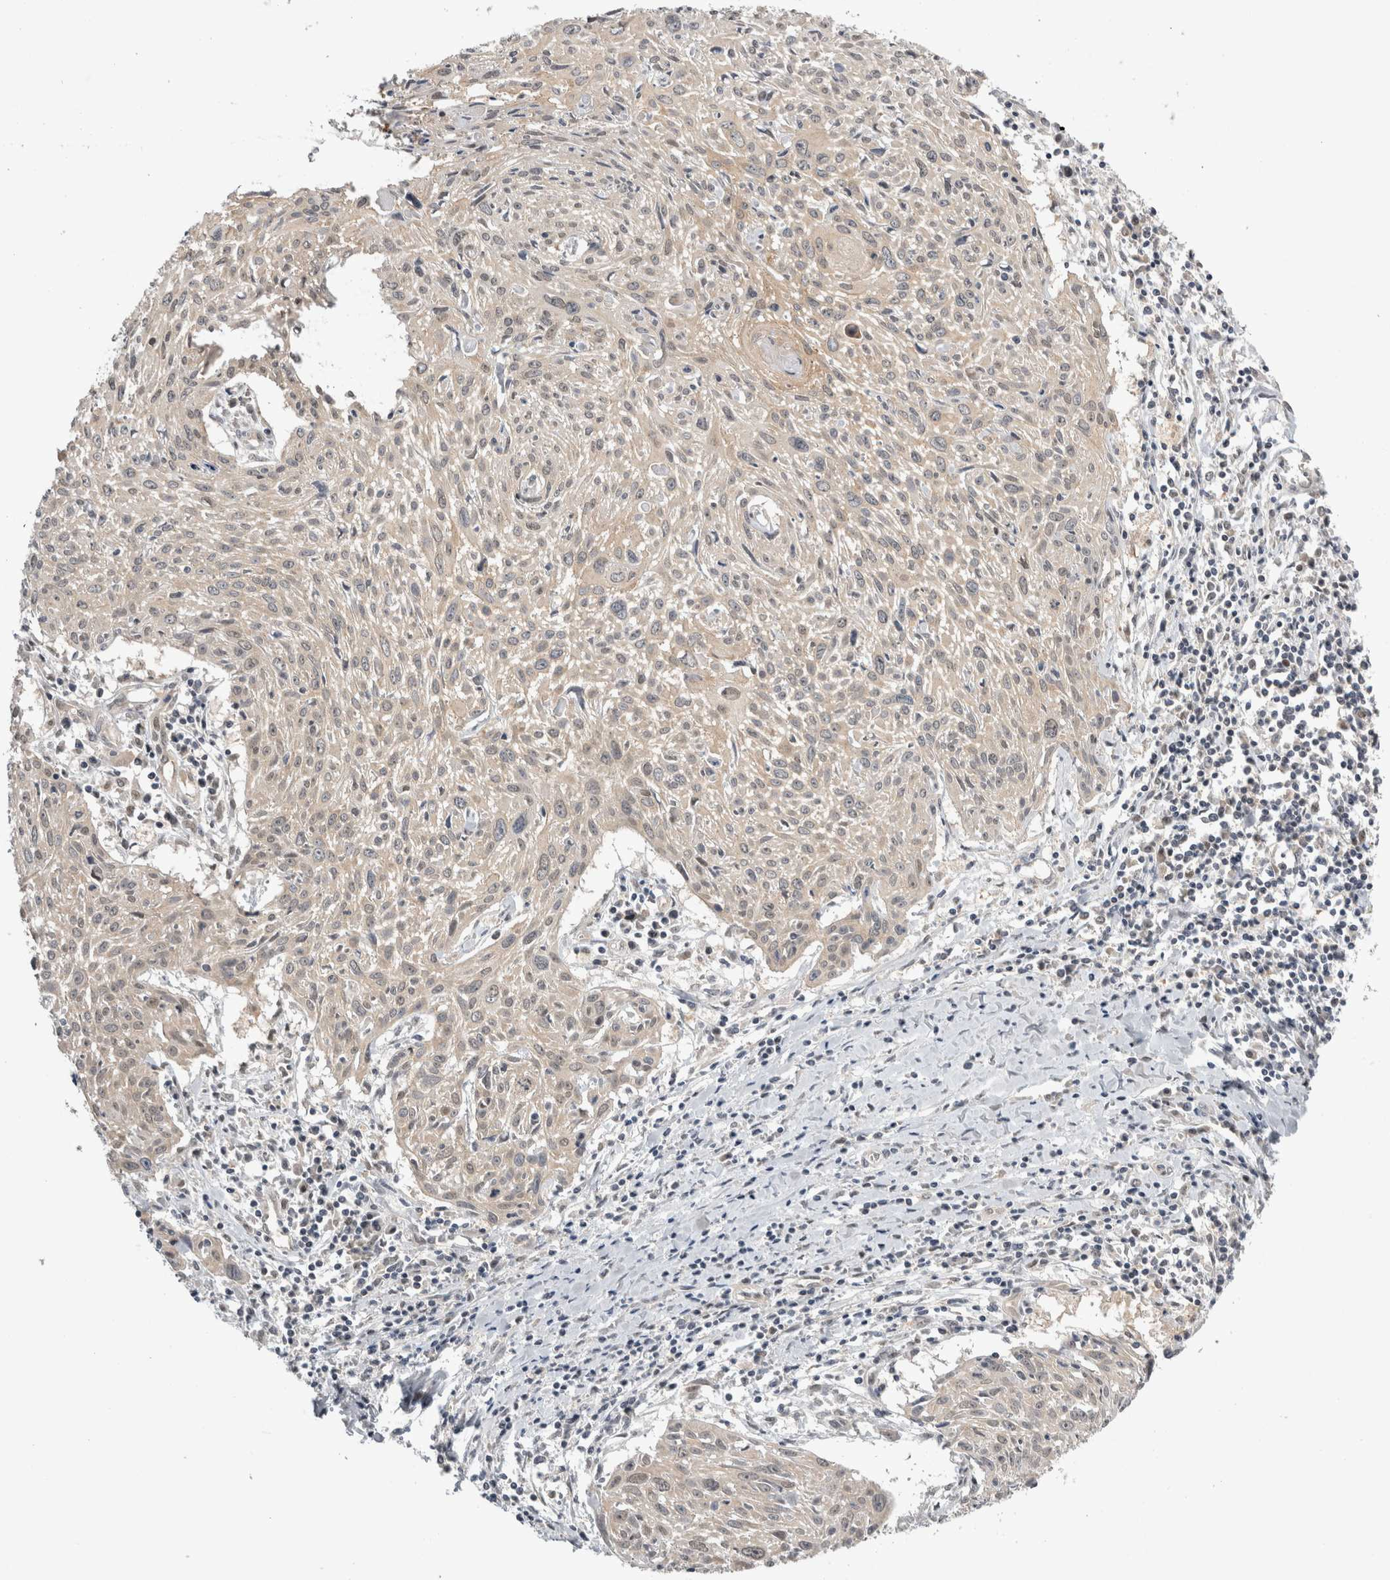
{"staining": {"intensity": "weak", "quantity": "<25%", "location": "cytoplasmic/membranous"}, "tissue": "cervical cancer", "cell_type": "Tumor cells", "image_type": "cancer", "snomed": [{"axis": "morphology", "description": "Squamous cell carcinoma, NOS"}, {"axis": "topography", "description": "Cervix"}], "caption": "Cervical squamous cell carcinoma stained for a protein using IHC displays no staining tumor cells.", "gene": "PSMB2", "patient": {"sex": "female", "age": 51}}